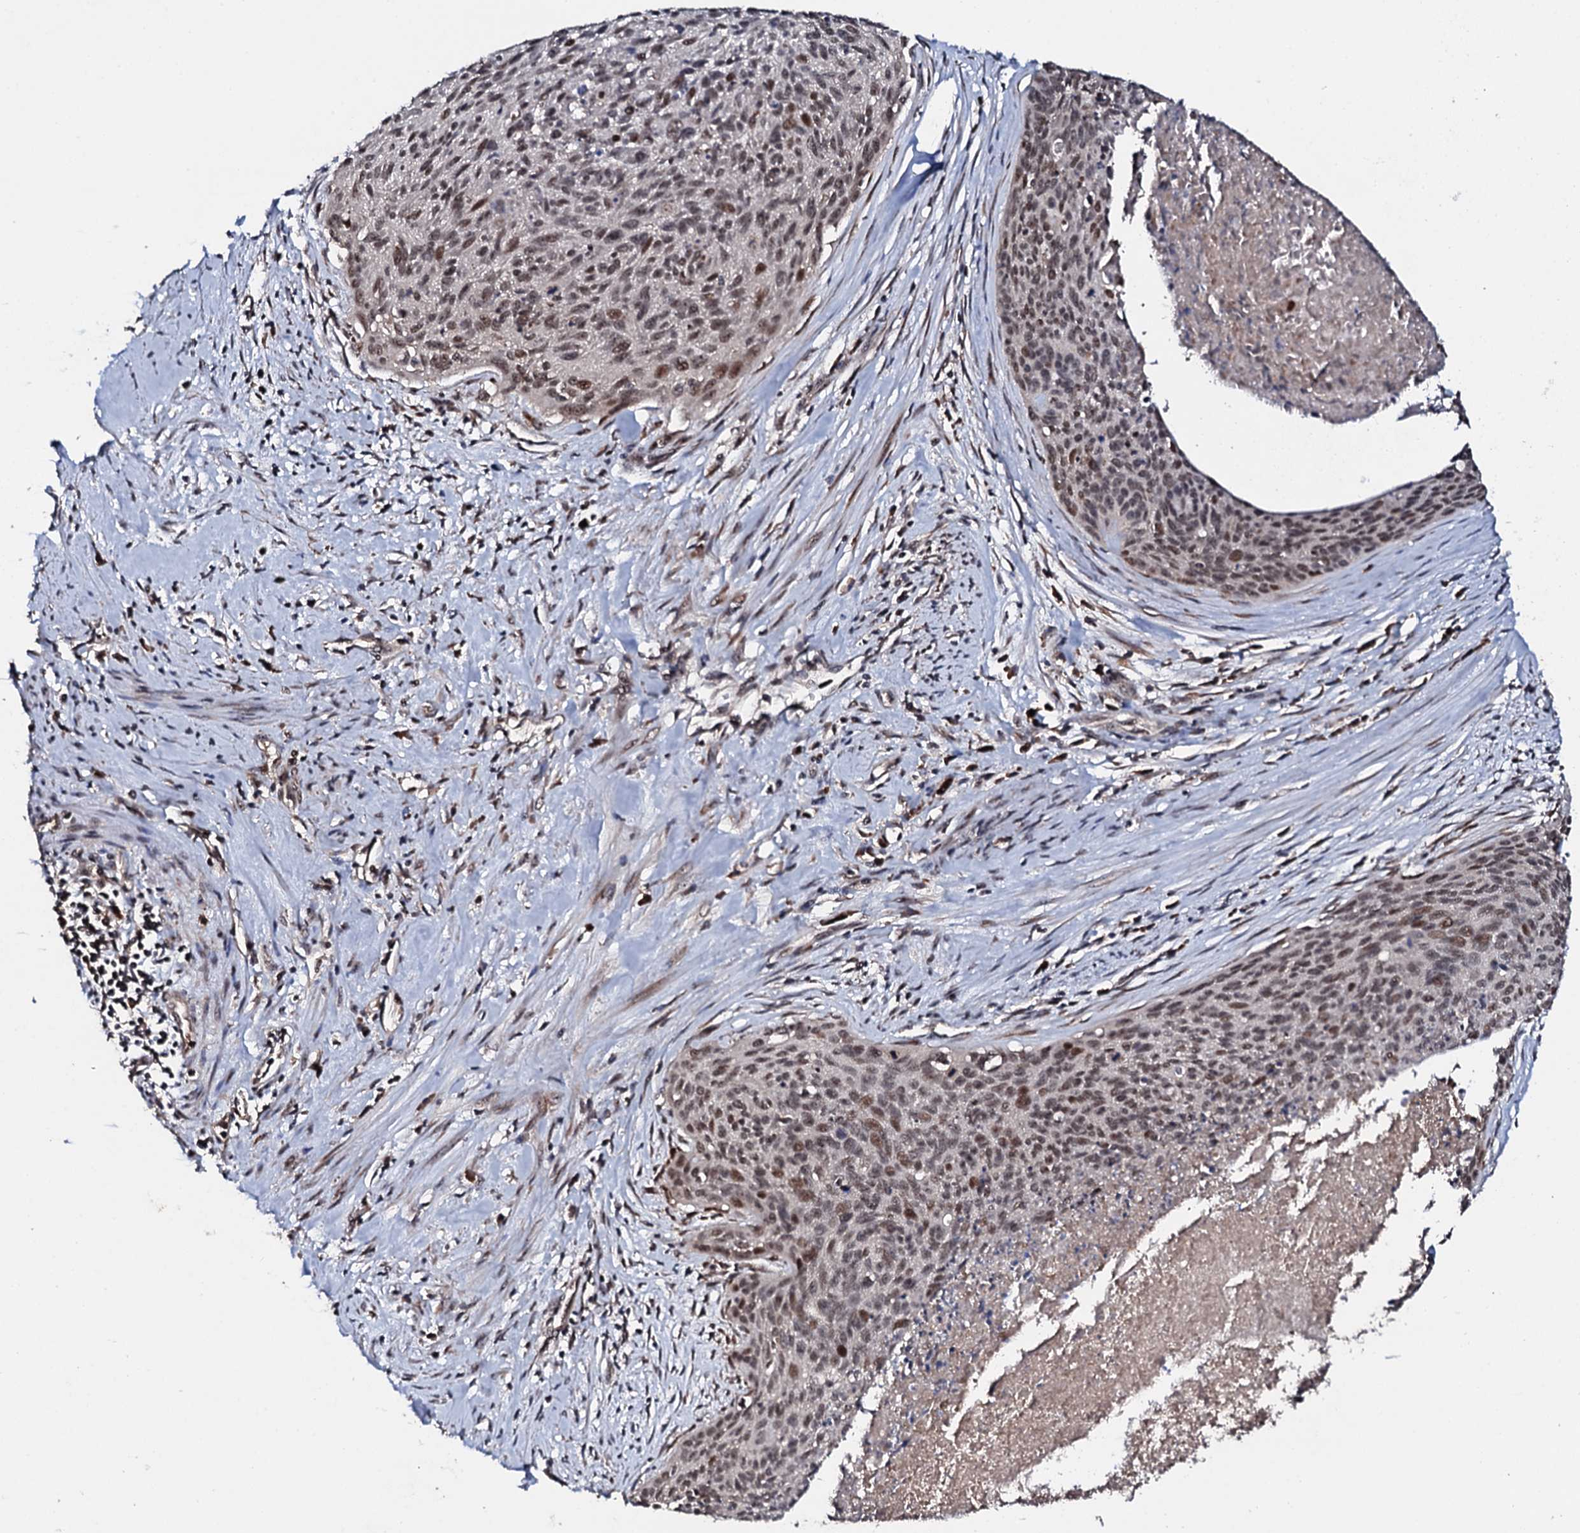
{"staining": {"intensity": "moderate", "quantity": "<25%", "location": "nuclear"}, "tissue": "cervical cancer", "cell_type": "Tumor cells", "image_type": "cancer", "snomed": [{"axis": "morphology", "description": "Squamous cell carcinoma, NOS"}, {"axis": "topography", "description": "Cervix"}], "caption": "Cervical cancer (squamous cell carcinoma) stained with immunohistochemistry reveals moderate nuclear staining in approximately <25% of tumor cells. (brown staining indicates protein expression, while blue staining denotes nuclei).", "gene": "FAM111A", "patient": {"sex": "female", "age": 55}}